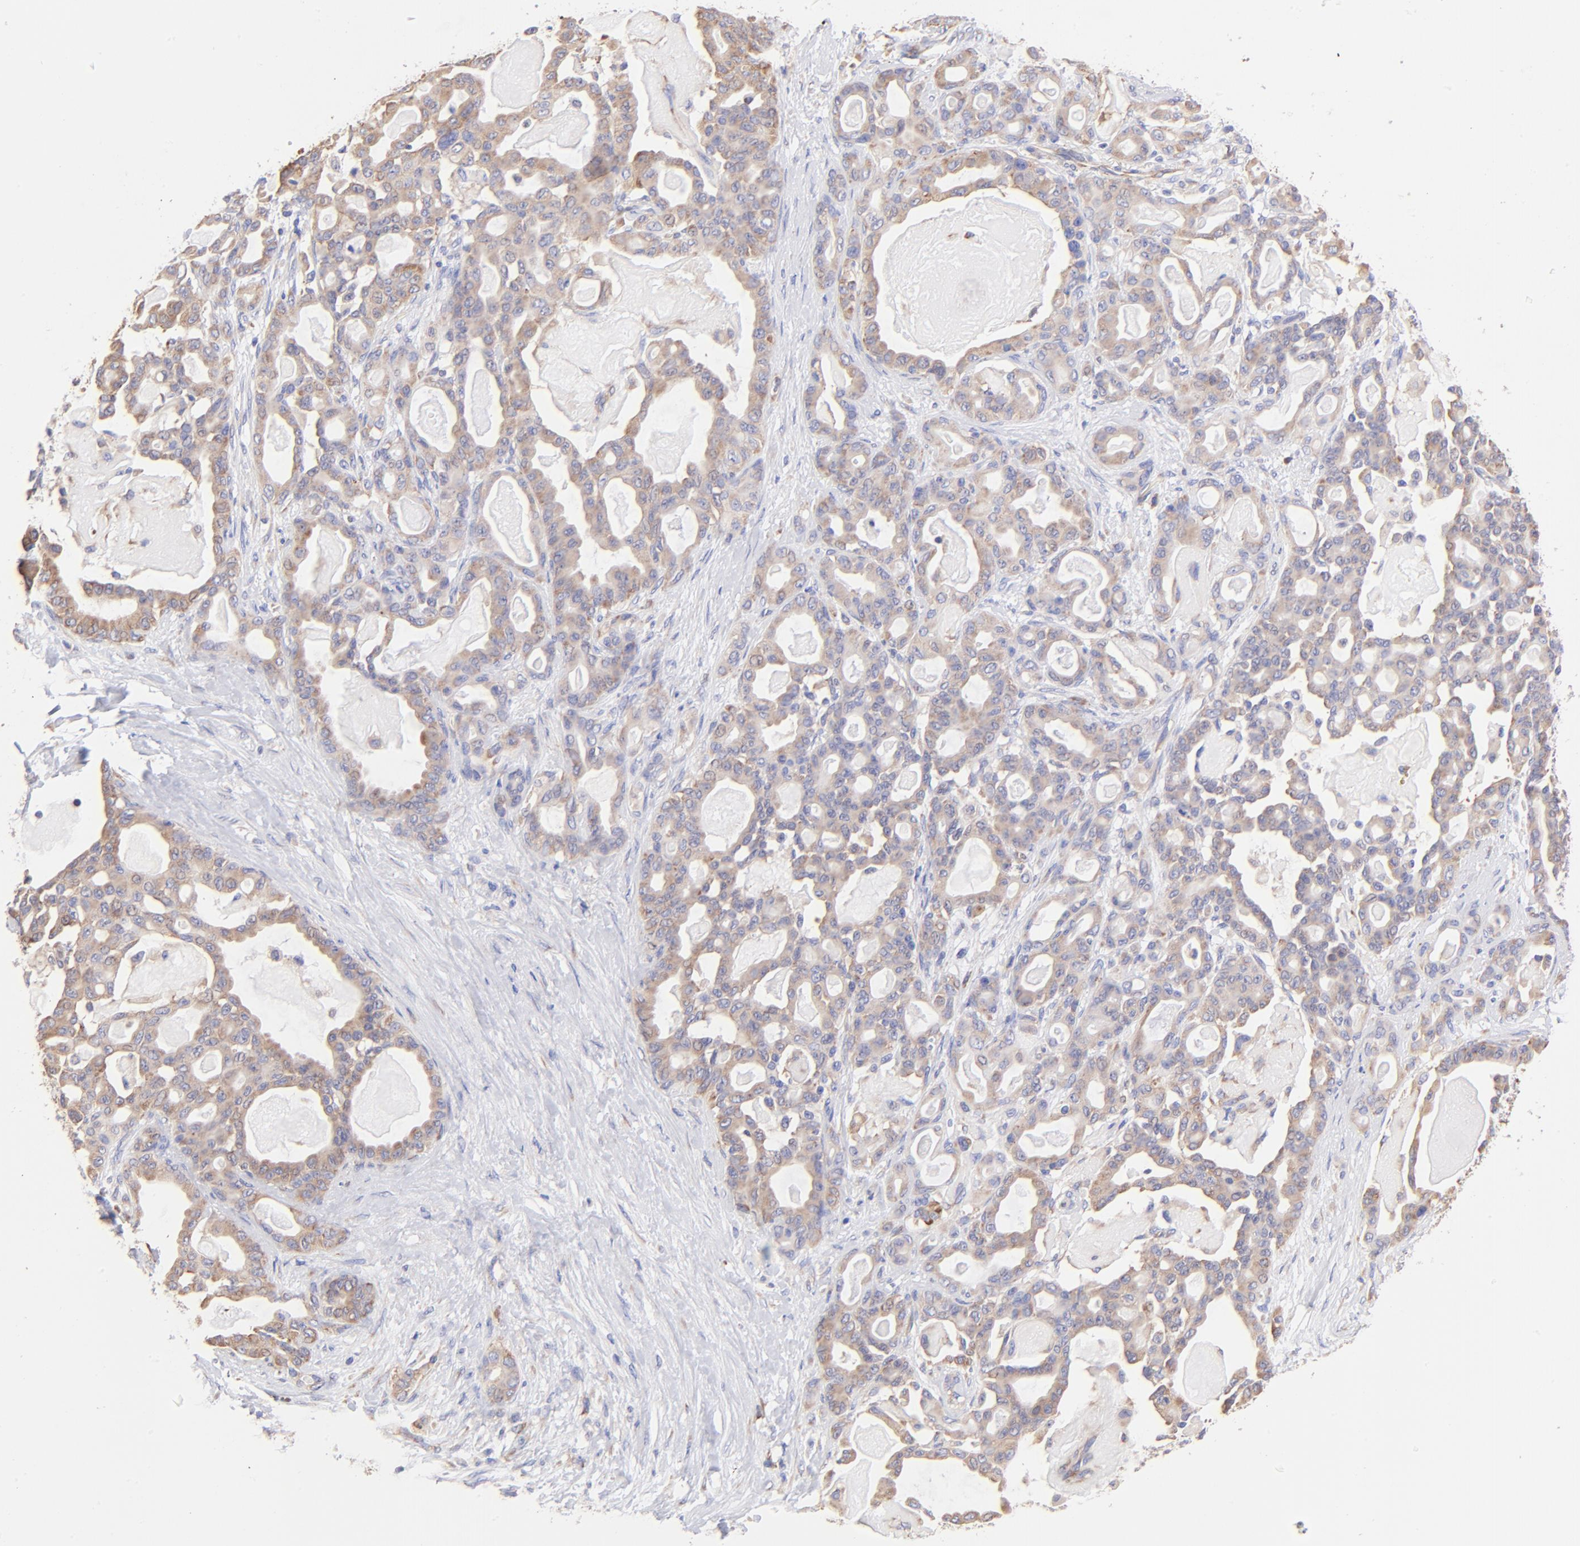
{"staining": {"intensity": "weak", "quantity": ">75%", "location": "cytoplasmic/membranous"}, "tissue": "pancreatic cancer", "cell_type": "Tumor cells", "image_type": "cancer", "snomed": [{"axis": "morphology", "description": "Adenocarcinoma, NOS"}, {"axis": "topography", "description": "Pancreas"}], "caption": "Tumor cells display low levels of weak cytoplasmic/membranous staining in about >75% of cells in pancreatic adenocarcinoma.", "gene": "RPL30", "patient": {"sex": "male", "age": 63}}